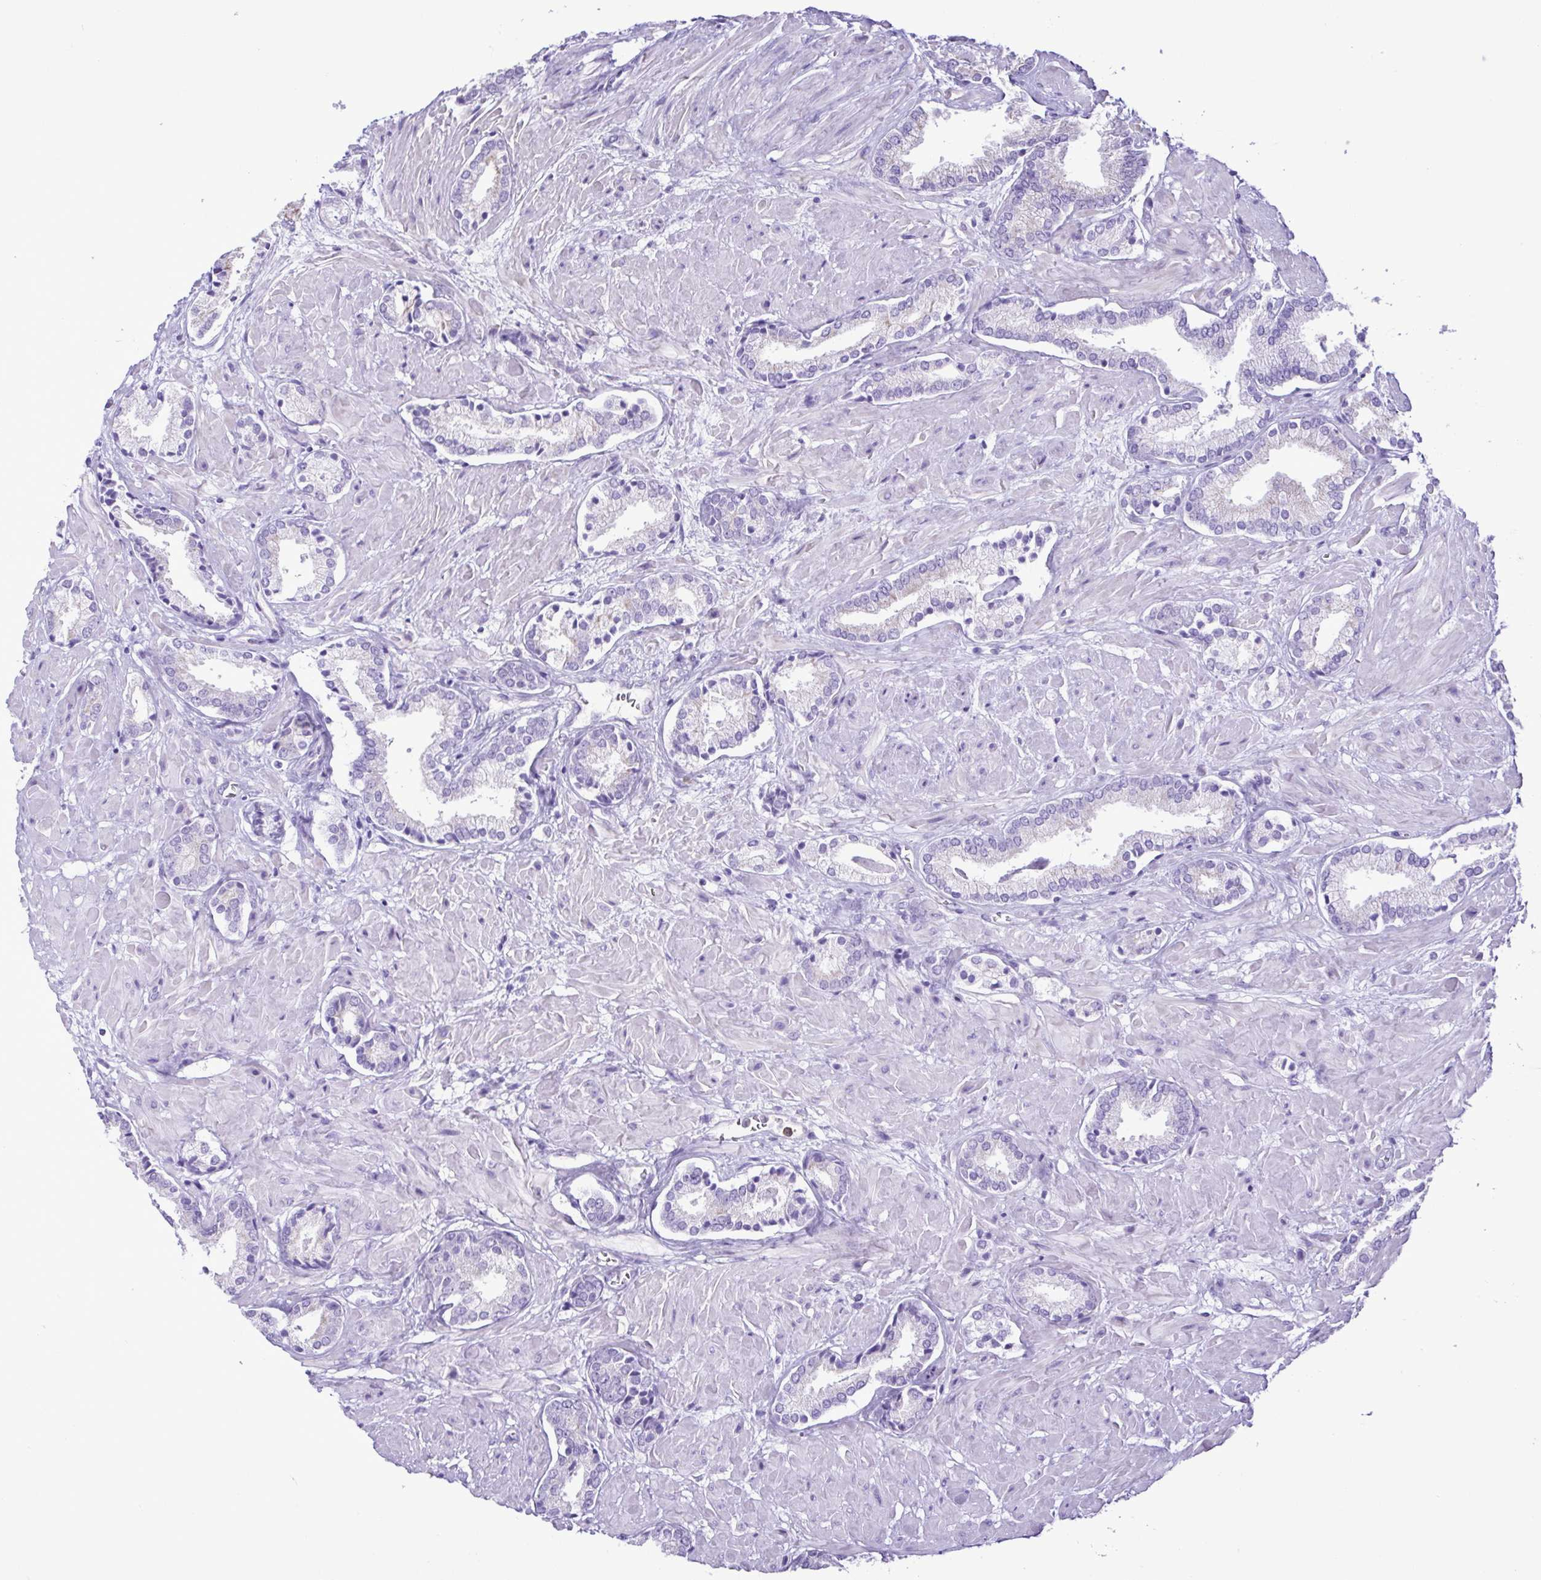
{"staining": {"intensity": "negative", "quantity": "none", "location": "none"}, "tissue": "prostate cancer", "cell_type": "Tumor cells", "image_type": "cancer", "snomed": [{"axis": "morphology", "description": "Adenocarcinoma, High grade"}, {"axis": "topography", "description": "Prostate"}], "caption": "An IHC photomicrograph of high-grade adenocarcinoma (prostate) is shown. There is no staining in tumor cells of high-grade adenocarcinoma (prostate).", "gene": "CBY2", "patient": {"sex": "male", "age": 56}}